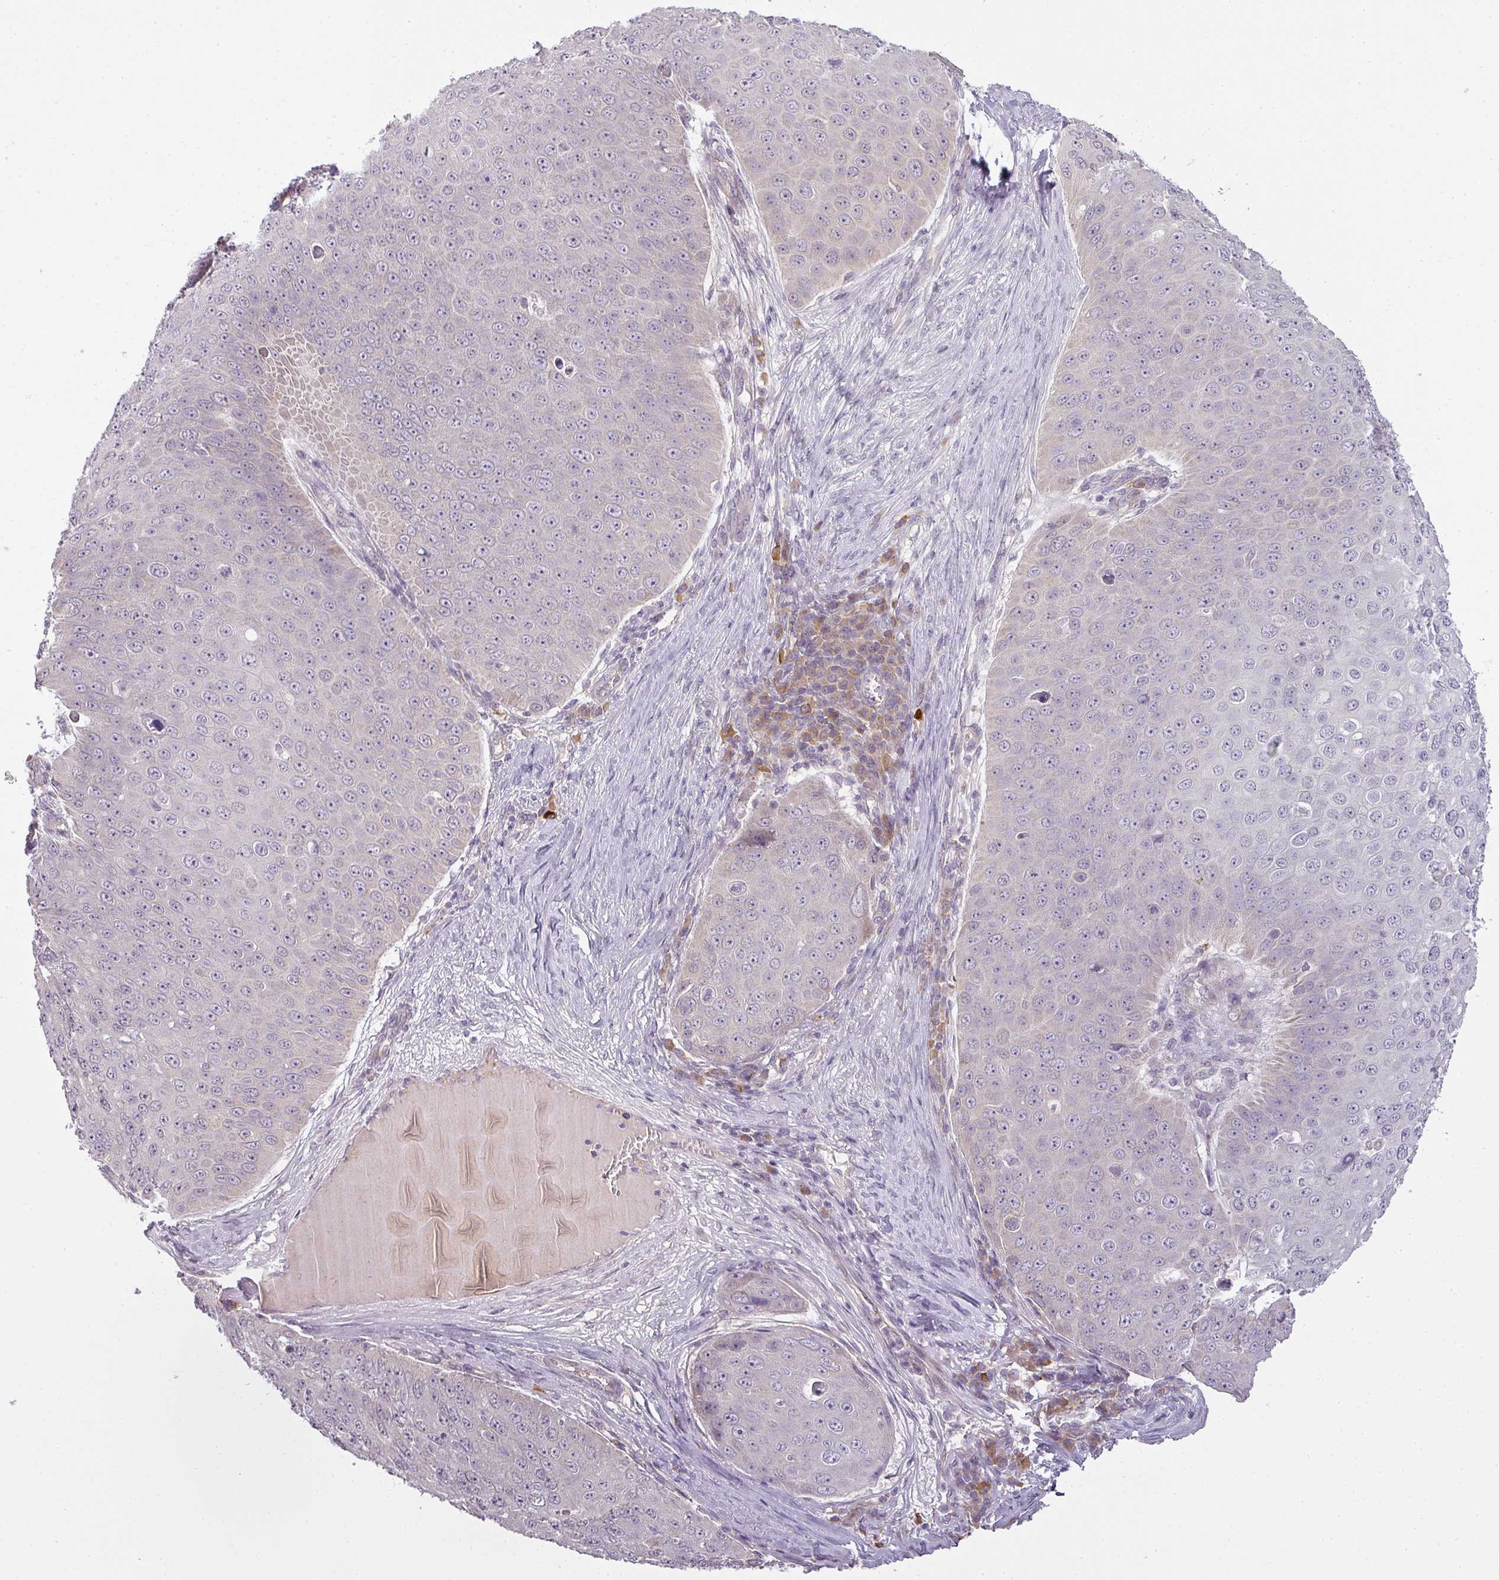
{"staining": {"intensity": "negative", "quantity": "none", "location": "none"}, "tissue": "skin cancer", "cell_type": "Tumor cells", "image_type": "cancer", "snomed": [{"axis": "morphology", "description": "Squamous cell carcinoma, NOS"}, {"axis": "topography", "description": "Skin"}], "caption": "Immunohistochemical staining of human skin cancer (squamous cell carcinoma) shows no significant positivity in tumor cells.", "gene": "LY75", "patient": {"sex": "male", "age": 71}}